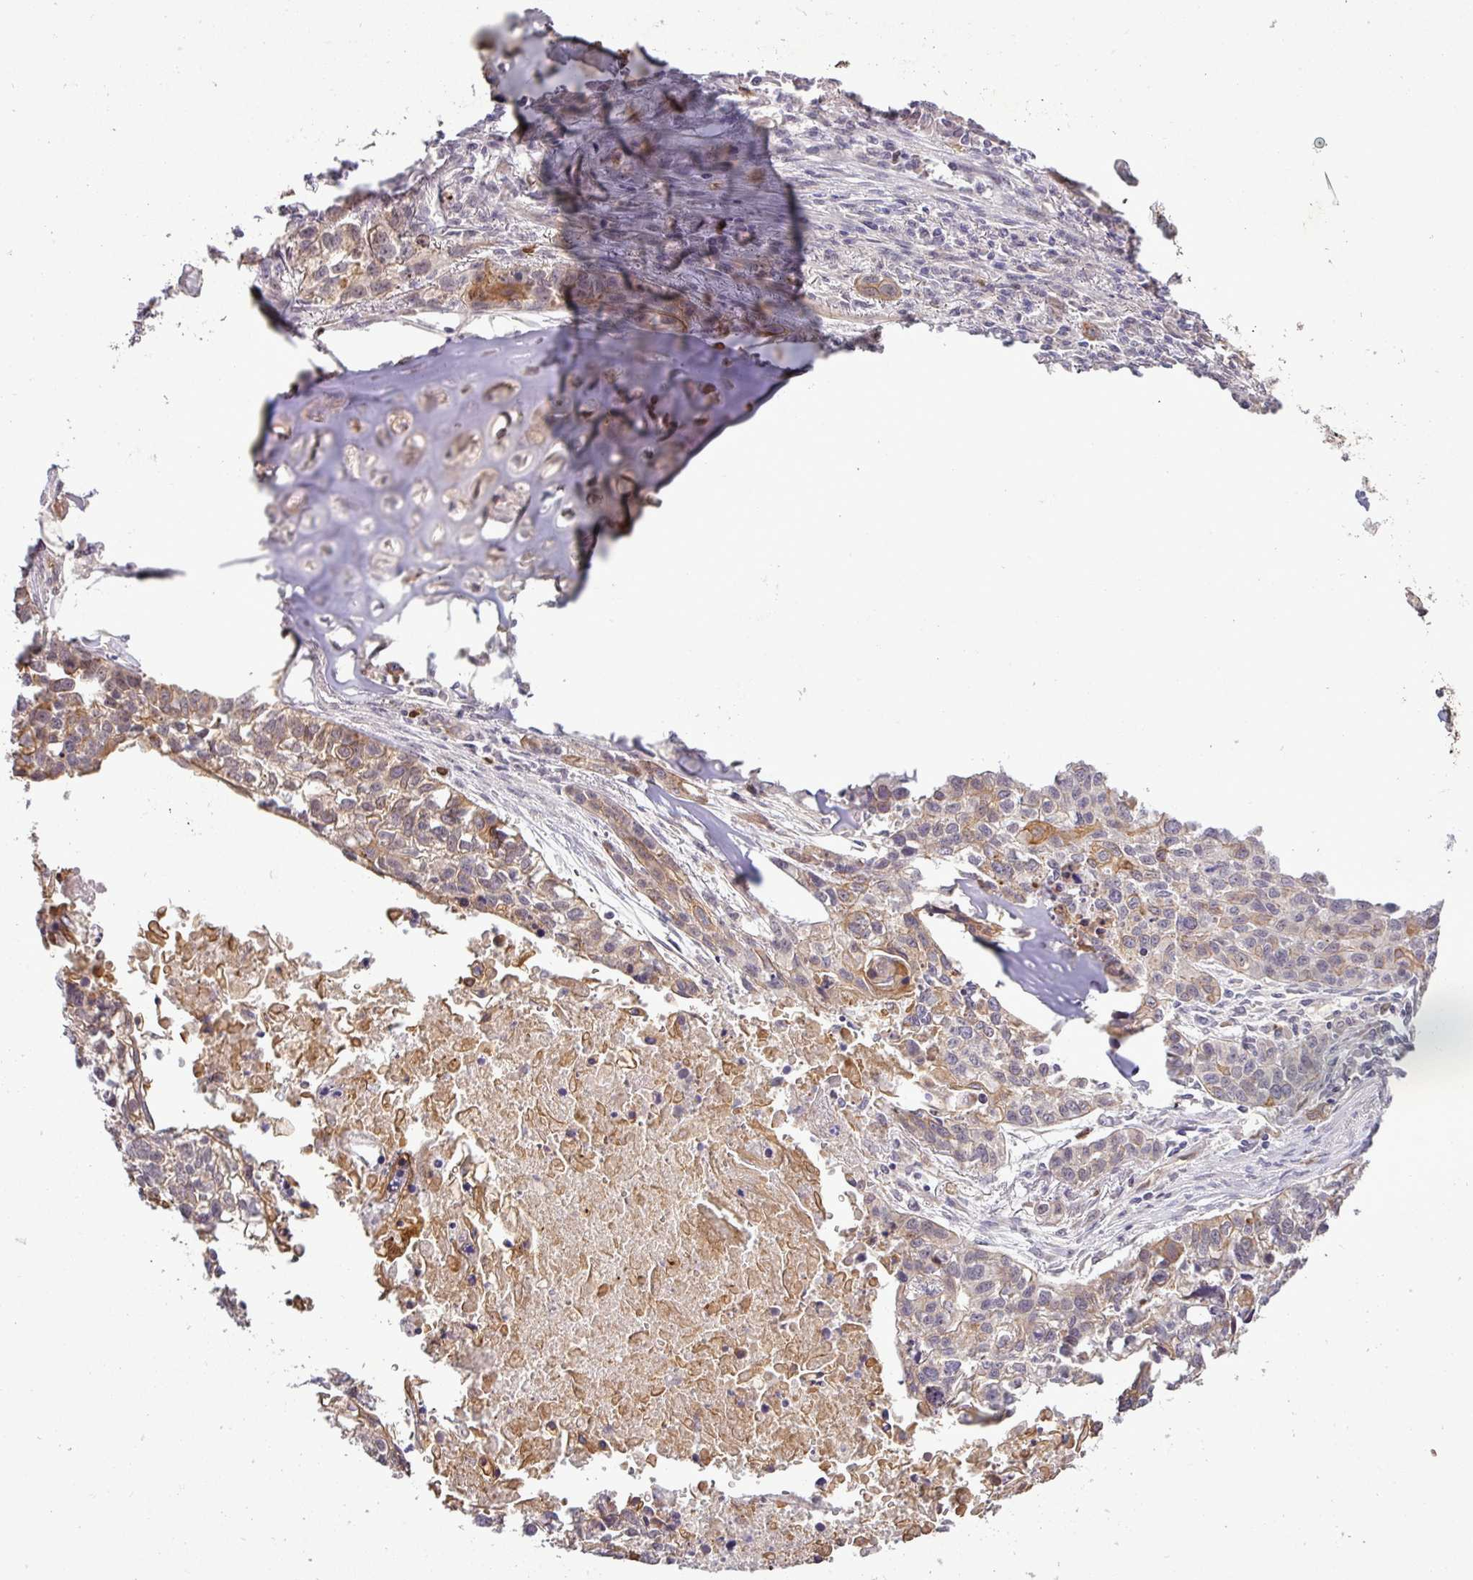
{"staining": {"intensity": "weak", "quantity": ">75%", "location": "cytoplasmic/membranous"}, "tissue": "lung cancer", "cell_type": "Tumor cells", "image_type": "cancer", "snomed": [{"axis": "morphology", "description": "Squamous cell carcinoma, NOS"}, {"axis": "topography", "description": "Lung"}], "caption": "A high-resolution micrograph shows immunohistochemistry (IHC) staining of squamous cell carcinoma (lung), which exhibits weak cytoplasmic/membranous expression in approximately >75% of tumor cells.", "gene": "PCDH1", "patient": {"sex": "male", "age": 74}}